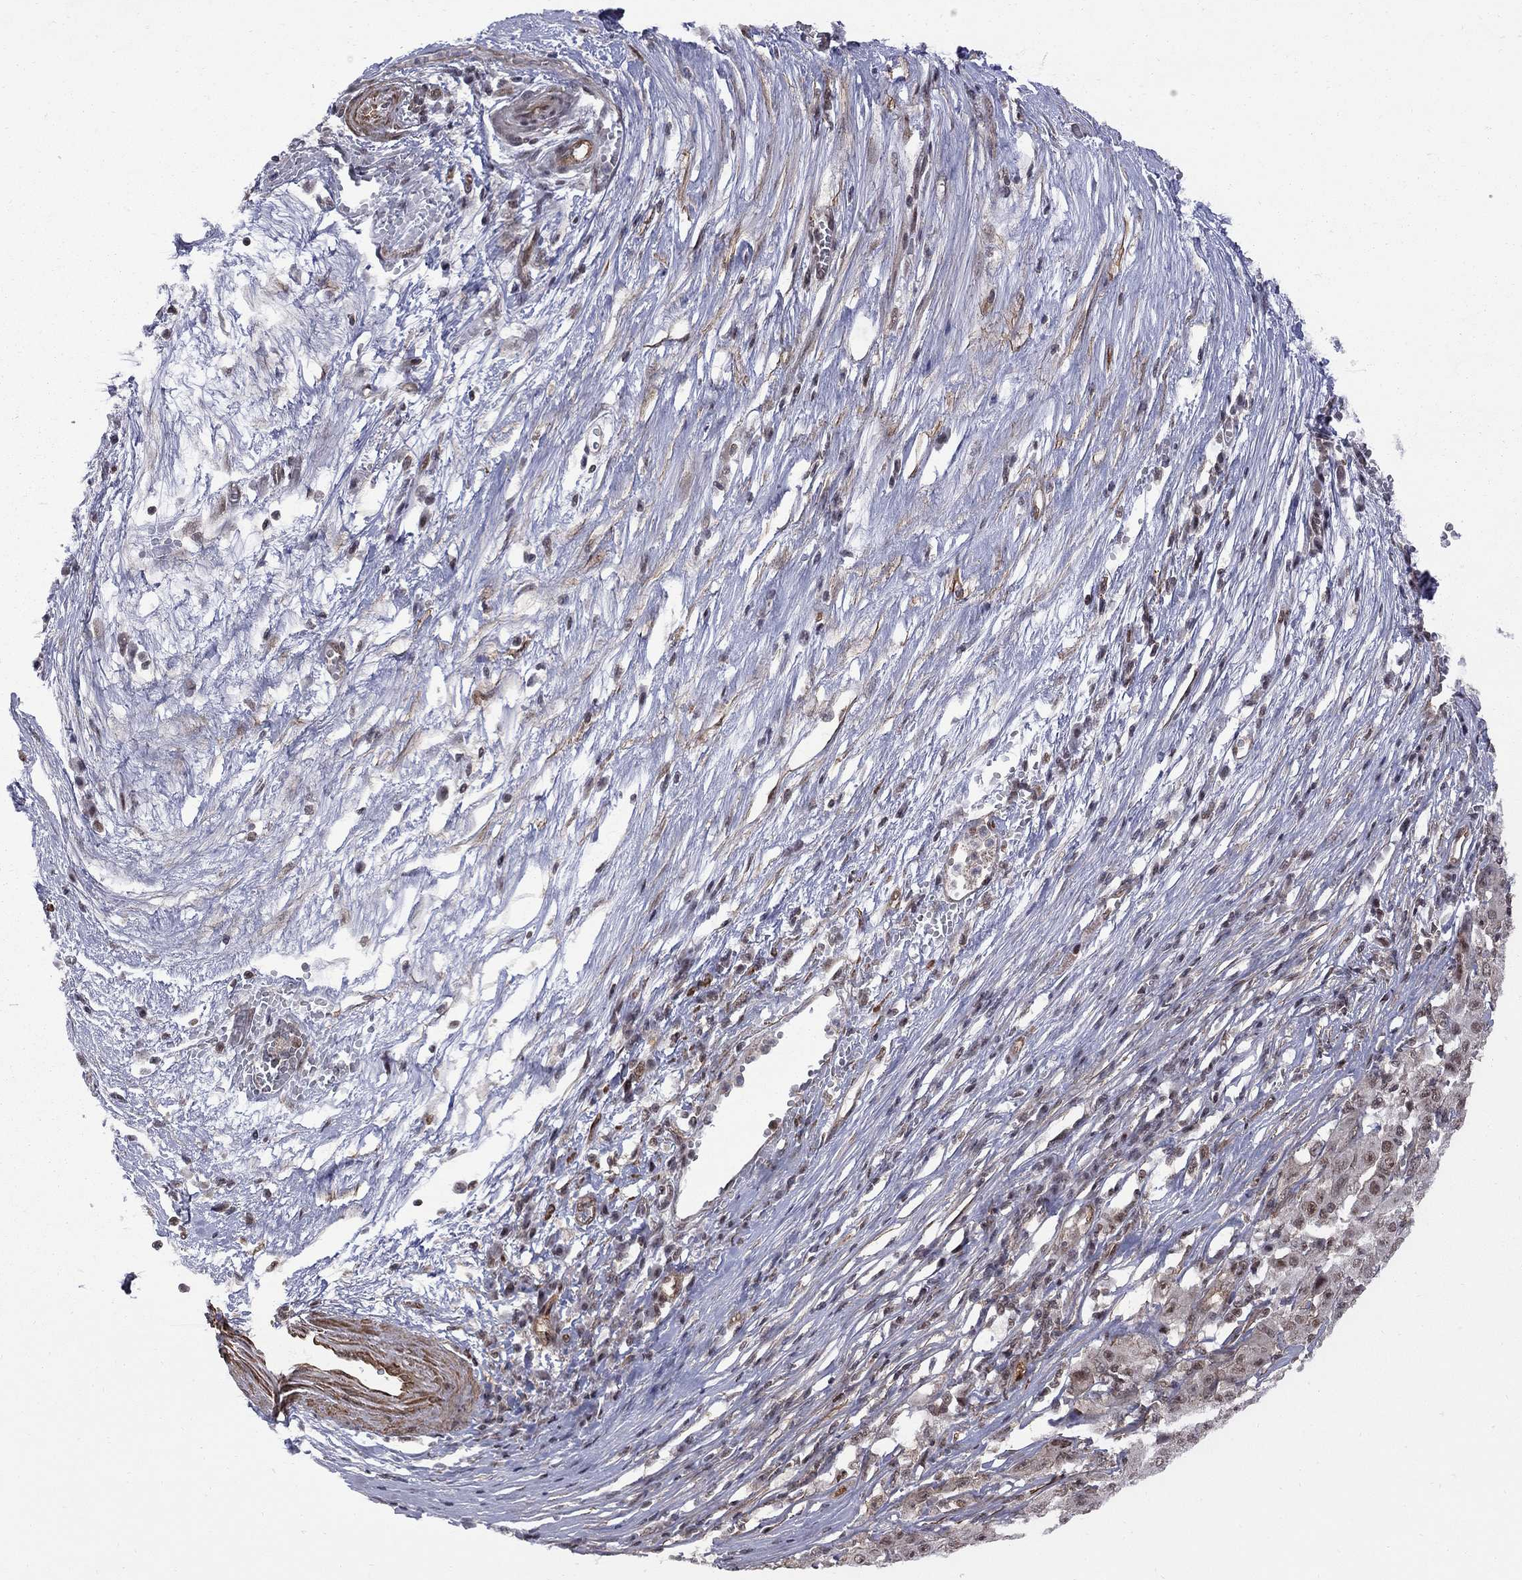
{"staining": {"intensity": "weak", "quantity": "25%-75%", "location": "nuclear"}, "tissue": "pancreatic cancer", "cell_type": "Tumor cells", "image_type": "cancer", "snomed": [{"axis": "morphology", "description": "Adenocarcinoma, NOS"}, {"axis": "topography", "description": "Pancreas"}], "caption": "Immunohistochemistry (DAB (3,3'-diaminobenzidine)) staining of pancreatic adenocarcinoma displays weak nuclear protein staining in about 25%-75% of tumor cells.", "gene": "BRF1", "patient": {"sex": "male", "age": 63}}